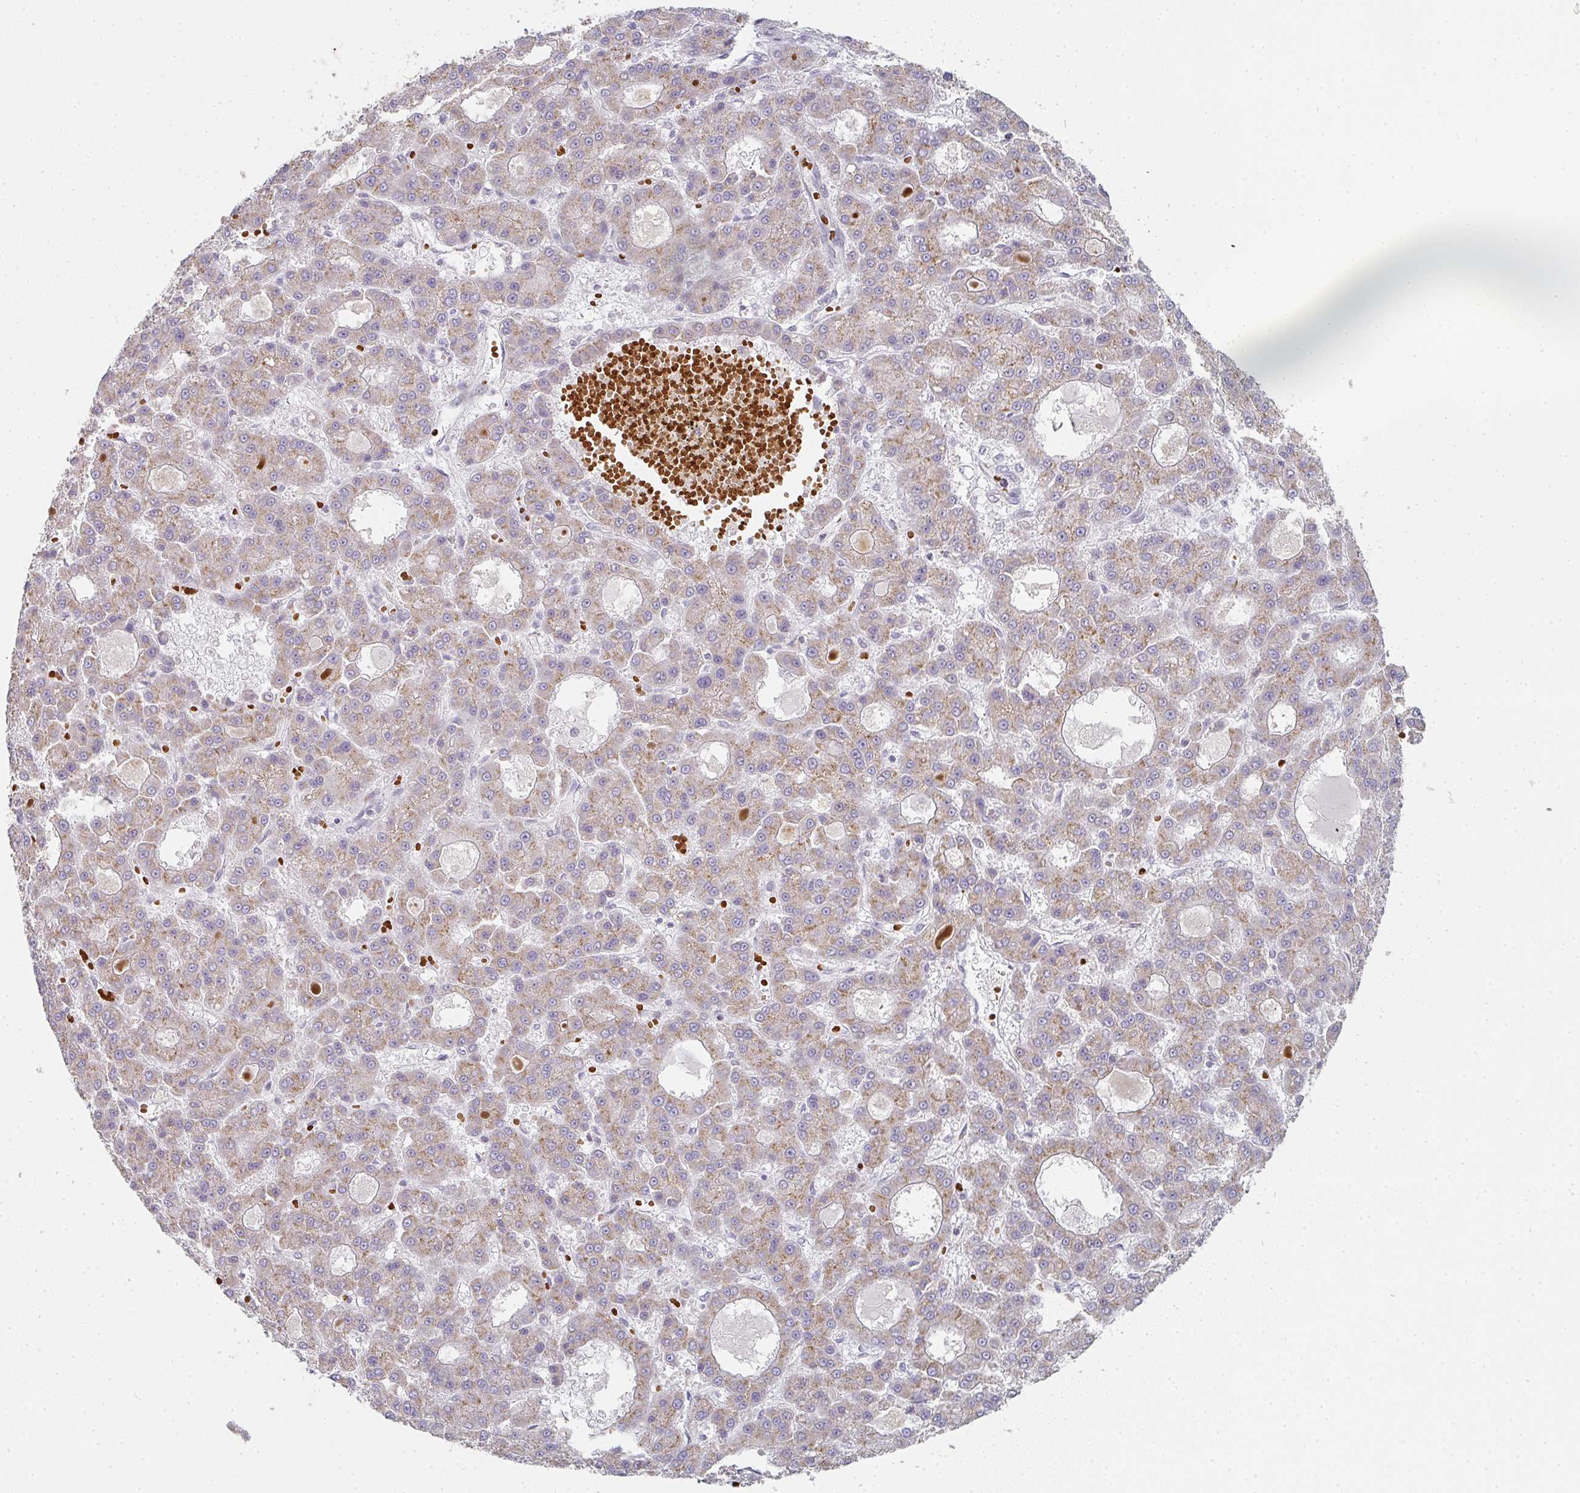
{"staining": {"intensity": "moderate", "quantity": ">75%", "location": "cytoplasmic/membranous"}, "tissue": "liver cancer", "cell_type": "Tumor cells", "image_type": "cancer", "snomed": [{"axis": "morphology", "description": "Carcinoma, Hepatocellular, NOS"}, {"axis": "topography", "description": "Liver"}], "caption": "Protein analysis of hepatocellular carcinoma (liver) tissue demonstrates moderate cytoplasmic/membranous expression in about >75% of tumor cells.", "gene": "ZNF526", "patient": {"sex": "male", "age": 70}}